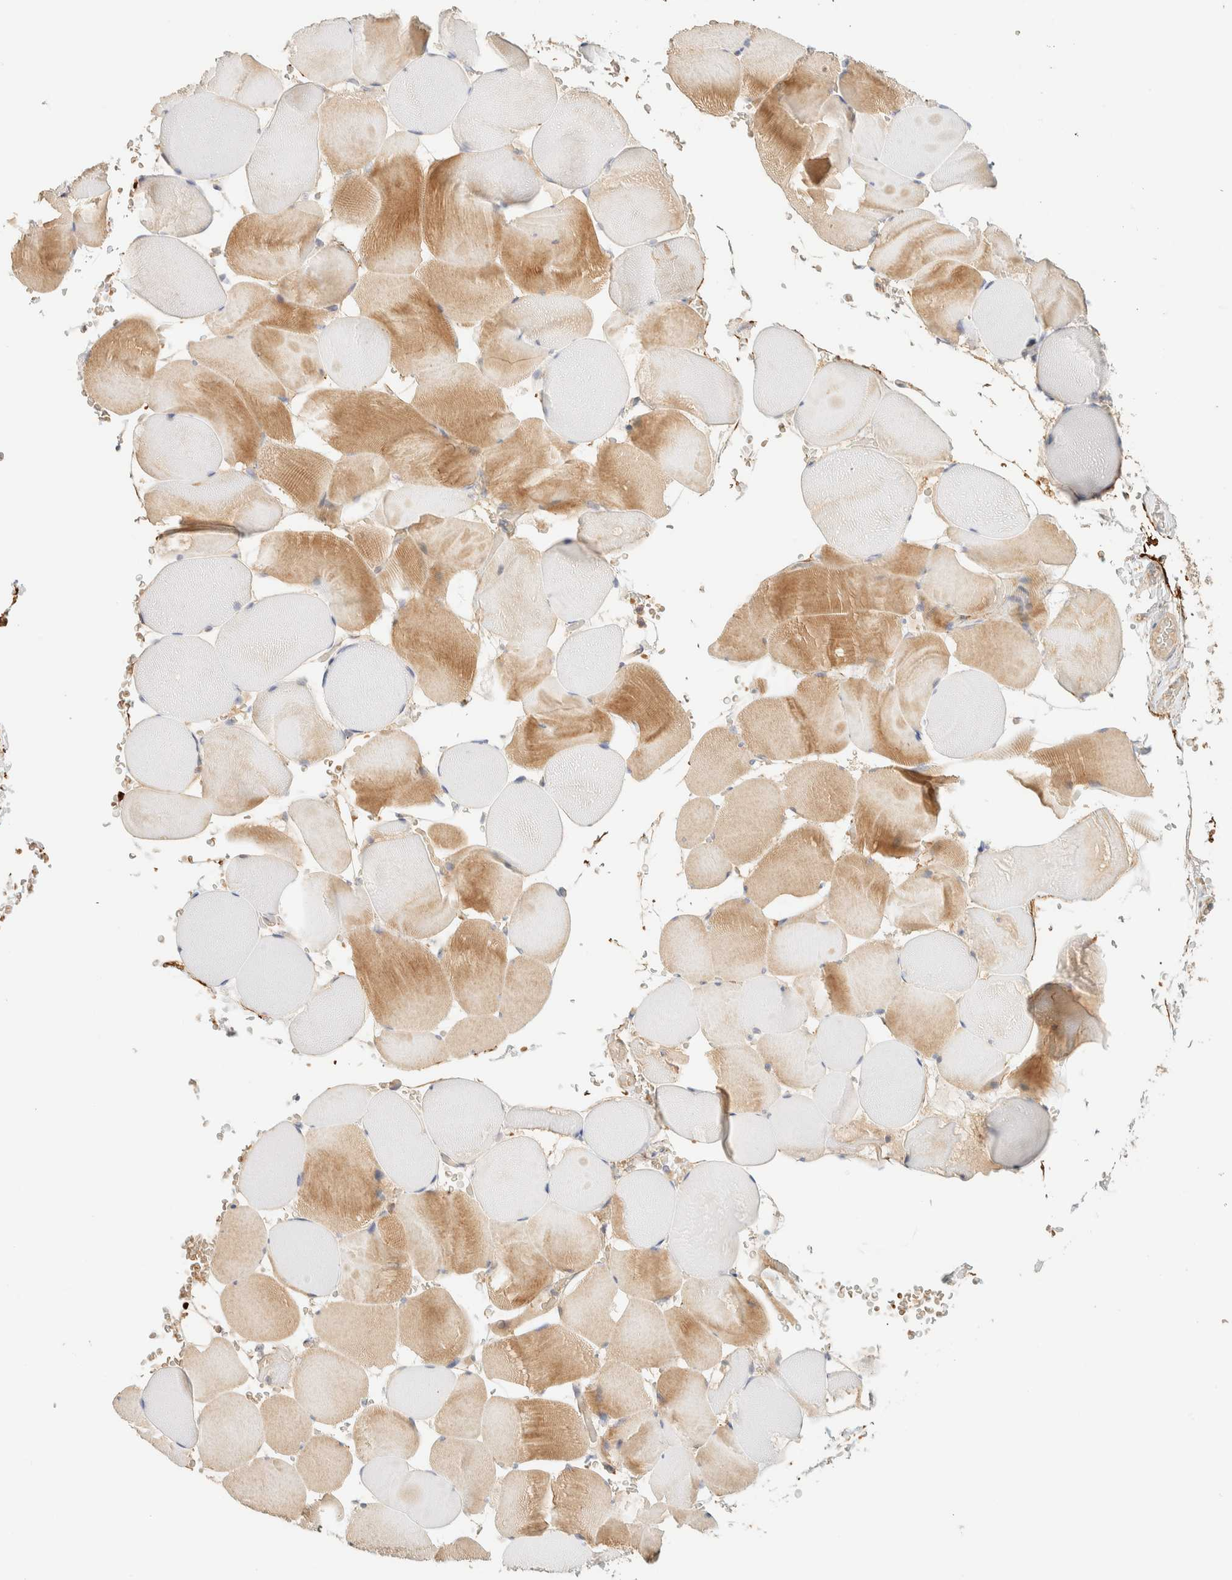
{"staining": {"intensity": "moderate", "quantity": ">75%", "location": "cytoplasmic/membranous"}, "tissue": "skeletal muscle", "cell_type": "Myocytes", "image_type": "normal", "snomed": [{"axis": "morphology", "description": "Normal tissue, NOS"}, {"axis": "topography", "description": "Skeletal muscle"}], "caption": "Human skeletal muscle stained for a protein (brown) reveals moderate cytoplasmic/membranous positive staining in approximately >75% of myocytes.", "gene": "TNK1", "patient": {"sex": "male", "age": 62}}